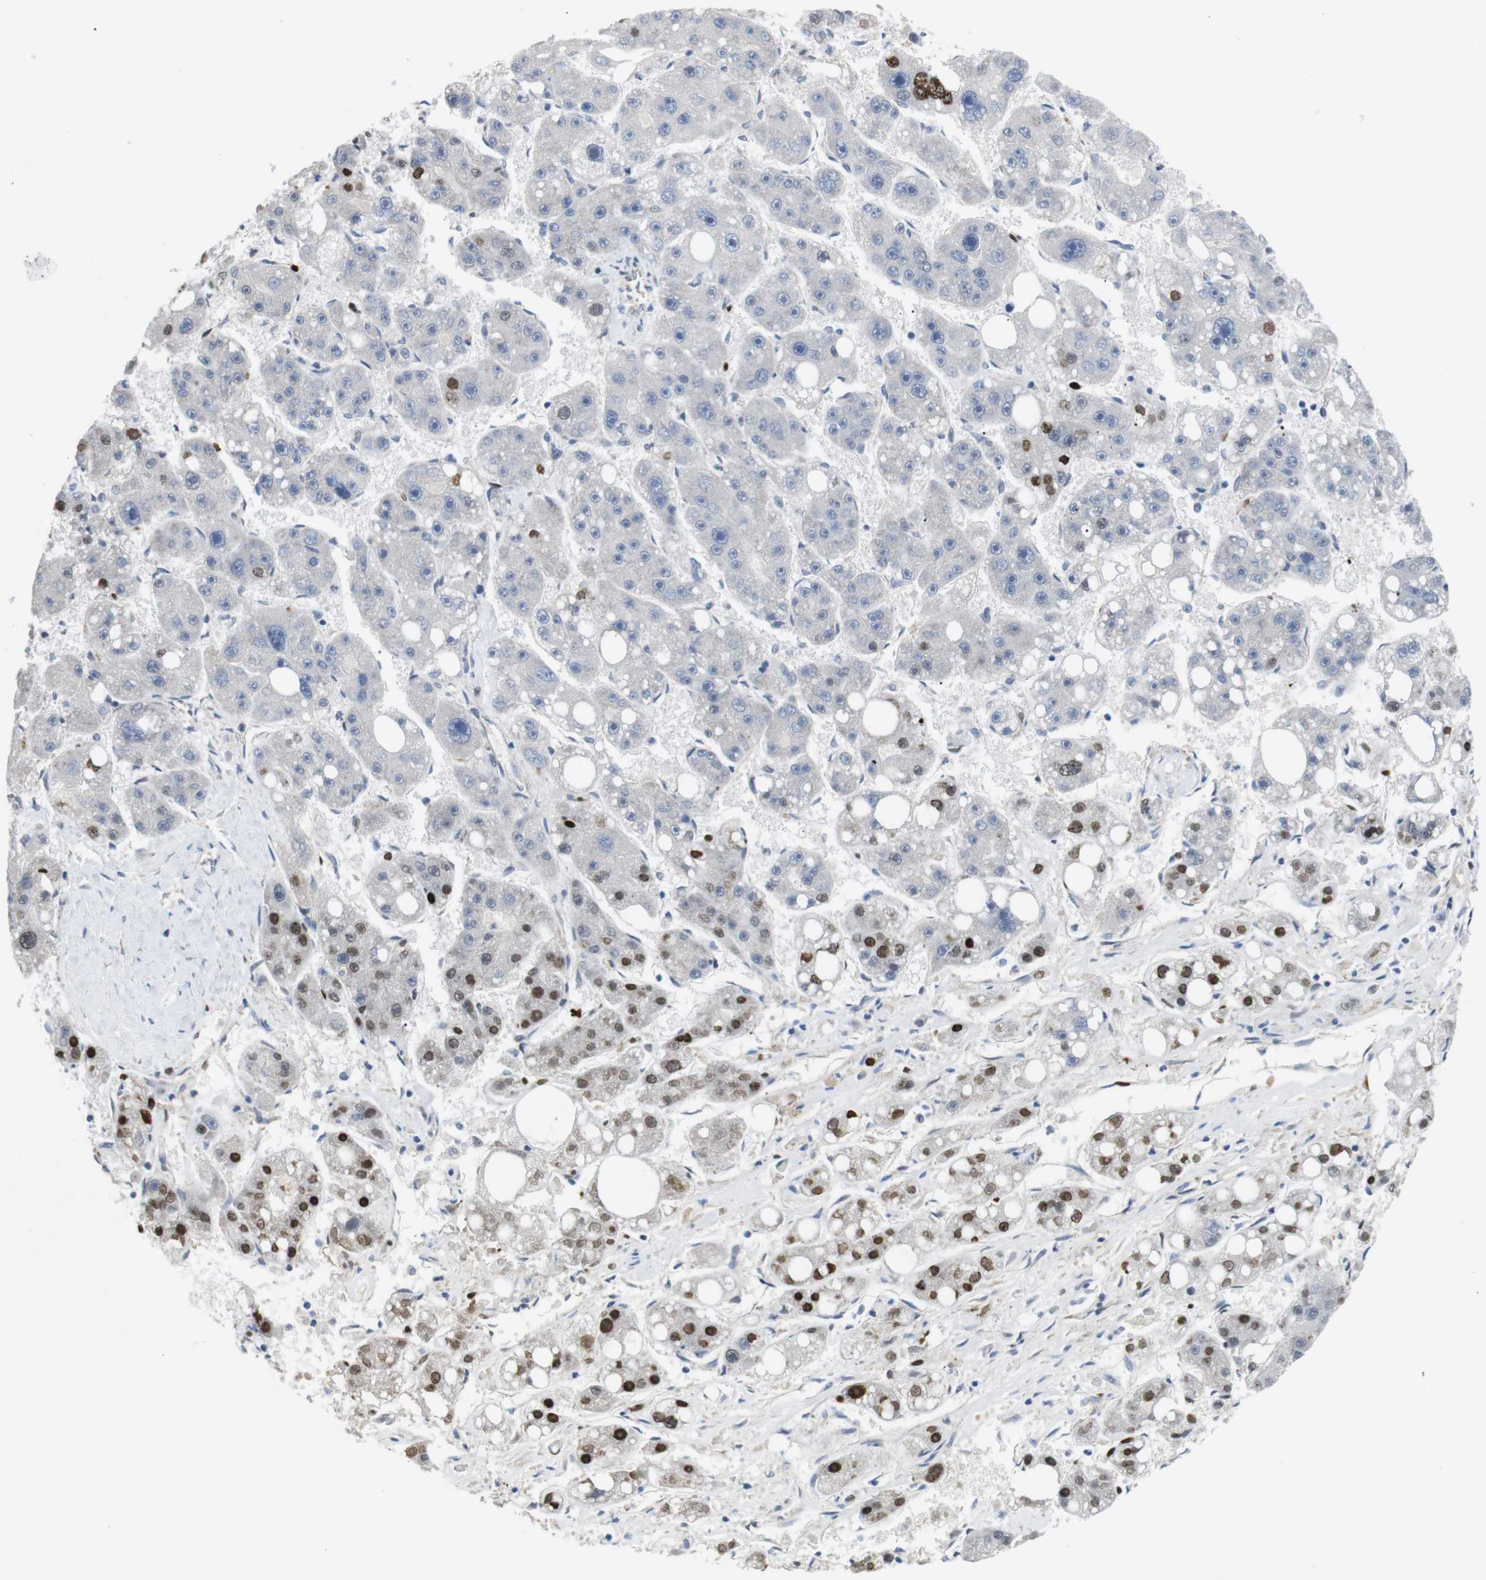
{"staining": {"intensity": "strong", "quantity": "<25%", "location": "nuclear"}, "tissue": "liver cancer", "cell_type": "Tumor cells", "image_type": "cancer", "snomed": [{"axis": "morphology", "description": "Carcinoma, Hepatocellular, NOS"}, {"axis": "topography", "description": "Liver"}], "caption": "Liver cancer stained with immunohistochemistry shows strong nuclear positivity in approximately <25% of tumor cells.", "gene": "NECTIN1", "patient": {"sex": "female", "age": 61}}